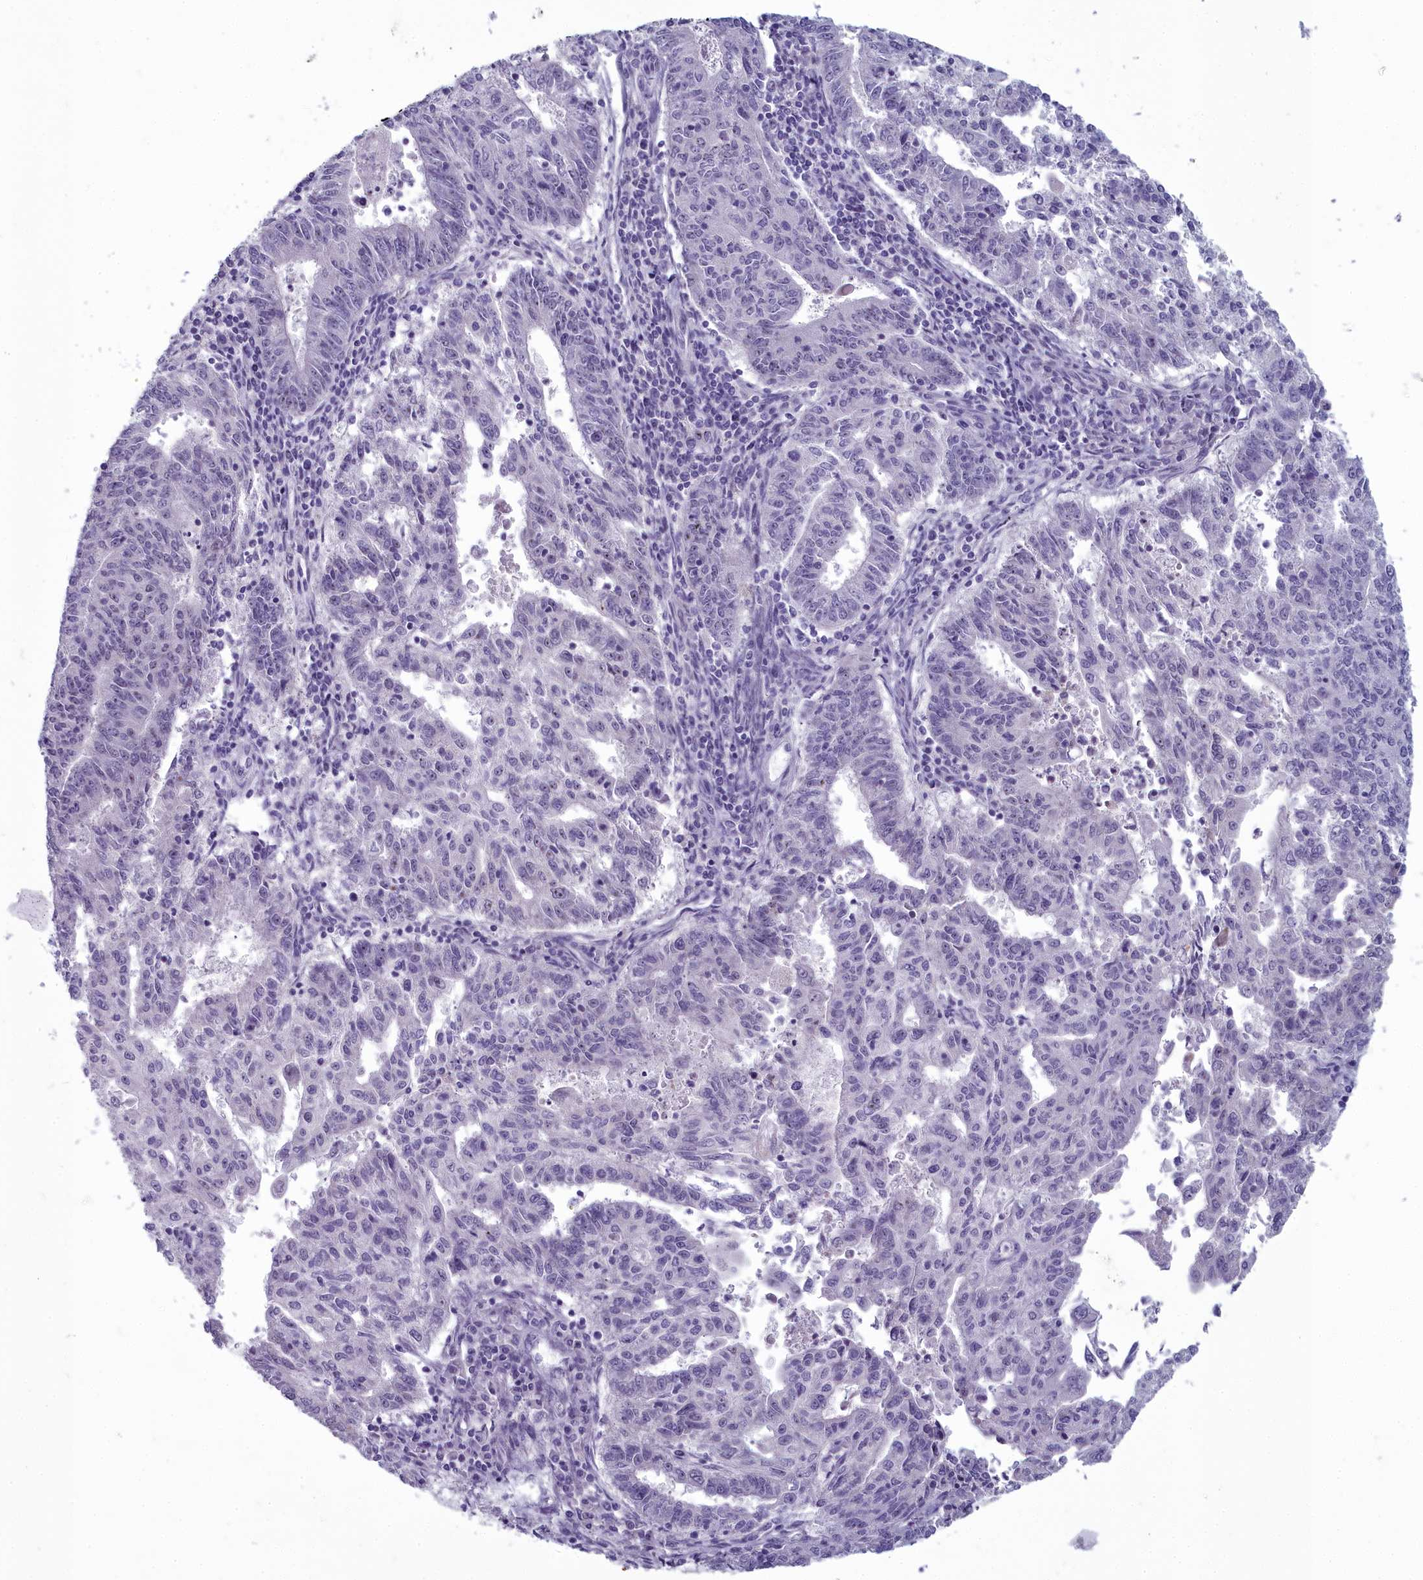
{"staining": {"intensity": "negative", "quantity": "none", "location": "none"}, "tissue": "endometrial cancer", "cell_type": "Tumor cells", "image_type": "cancer", "snomed": [{"axis": "morphology", "description": "Adenocarcinoma, NOS"}, {"axis": "topography", "description": "Endometrium"}], "caption": "The histopathology image shows no staining of tumor cells in adenocarcinoma (endometrial).", "gene": "INSYN2A", "patient": {"sex": "female", "age": 59}}